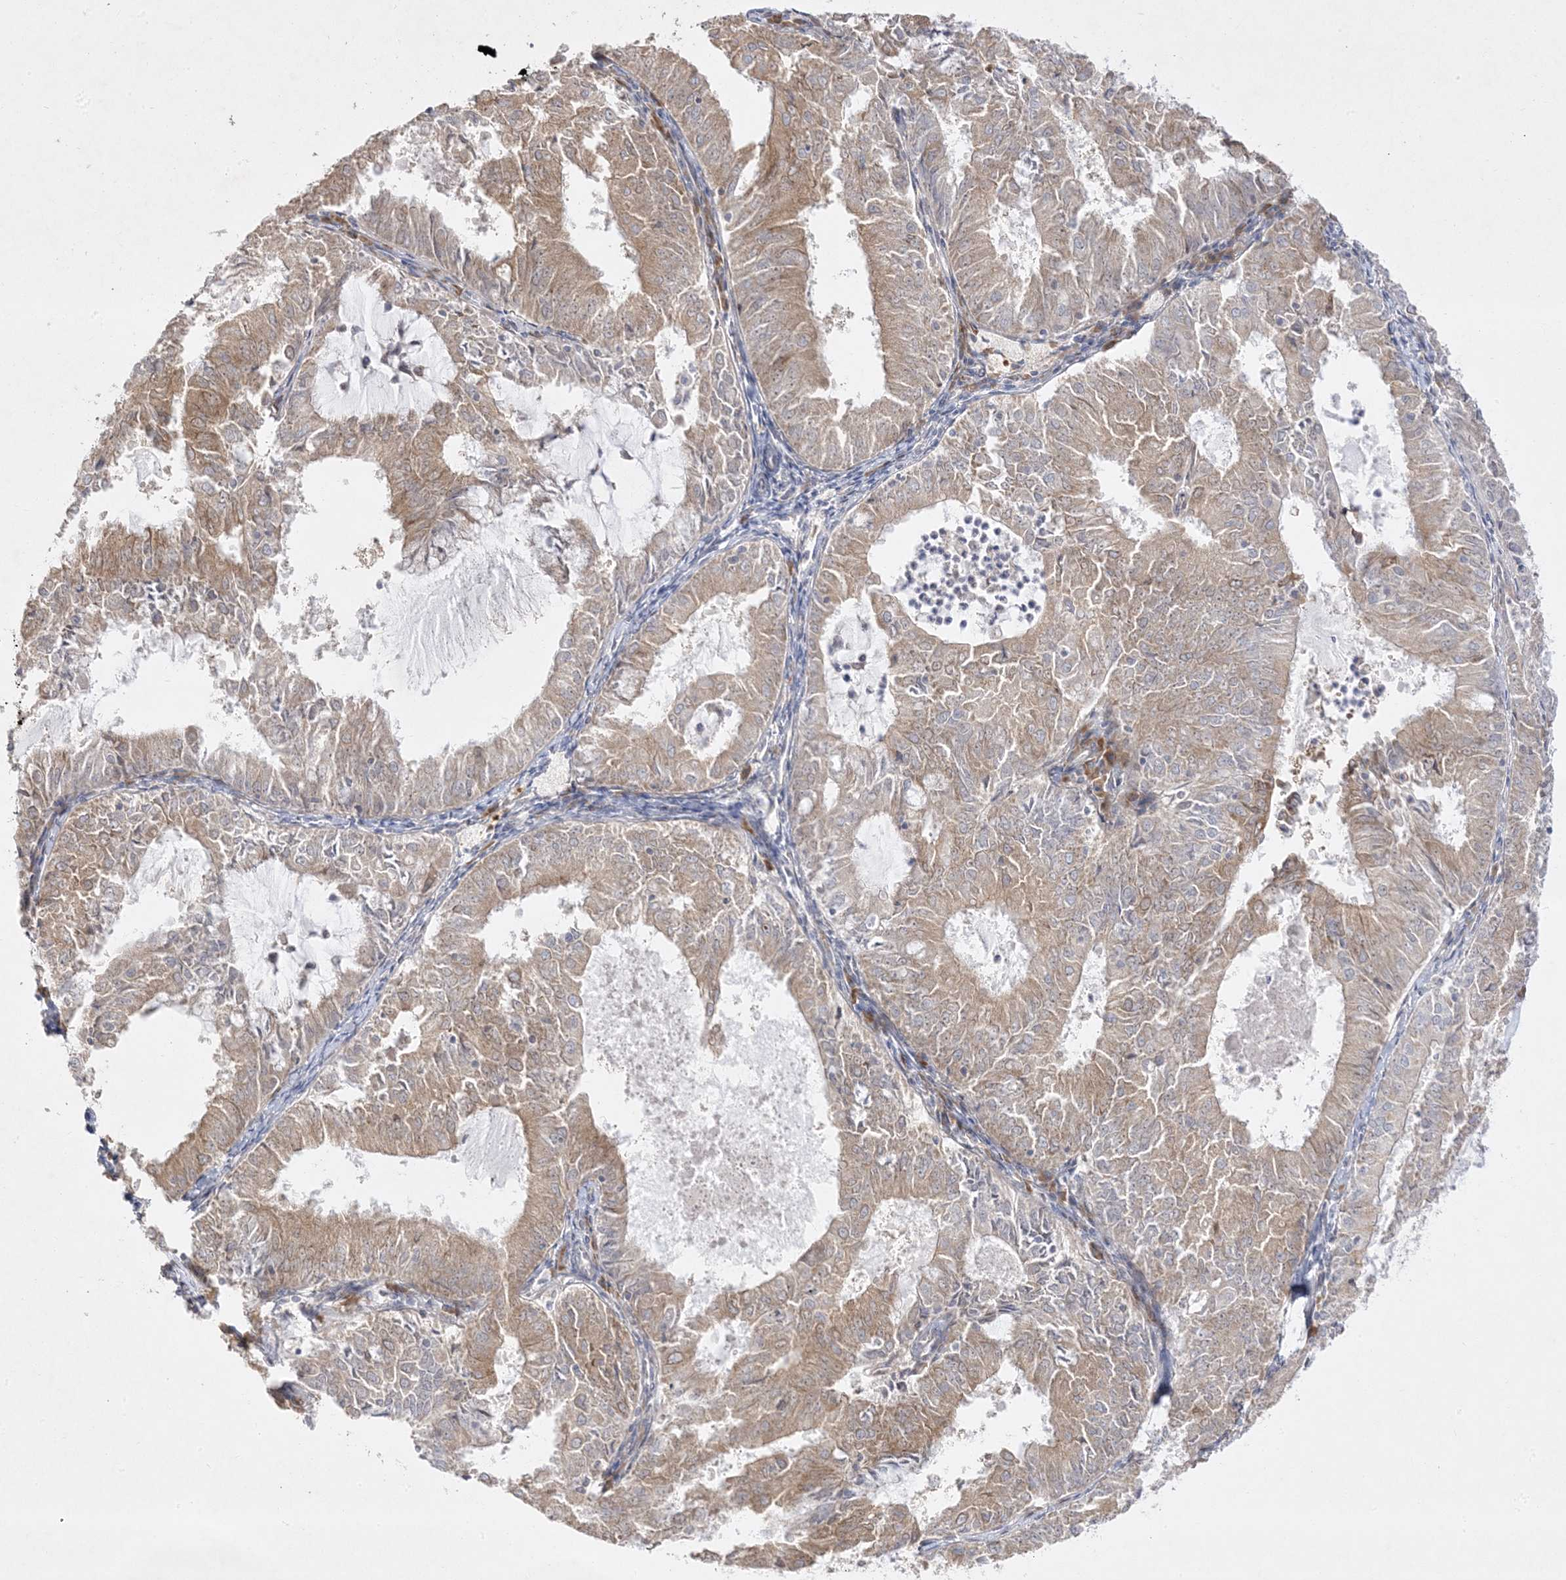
{"staining": {"intensity": "weak", "quantity": ">75%", "location": "cytoplasmic/membranous"}, "tissue": "endometrial cancer", "cell_type": "Tumor cells", "image_type": "cancer", "snomed": [{"axis": "morphology", "description": "Adenocarcinoma, NOS"}, {"axis": "topography", "description": "Endometrium"}], "caption": "An image showing weak cytoplasmic/membranous staining in about >75% of tumor cells in endometrial cancer, as visualized by brown immunohistochemical staining.", "gene": "C2CD2", "patient": {"sex": "female", "age": 57}}